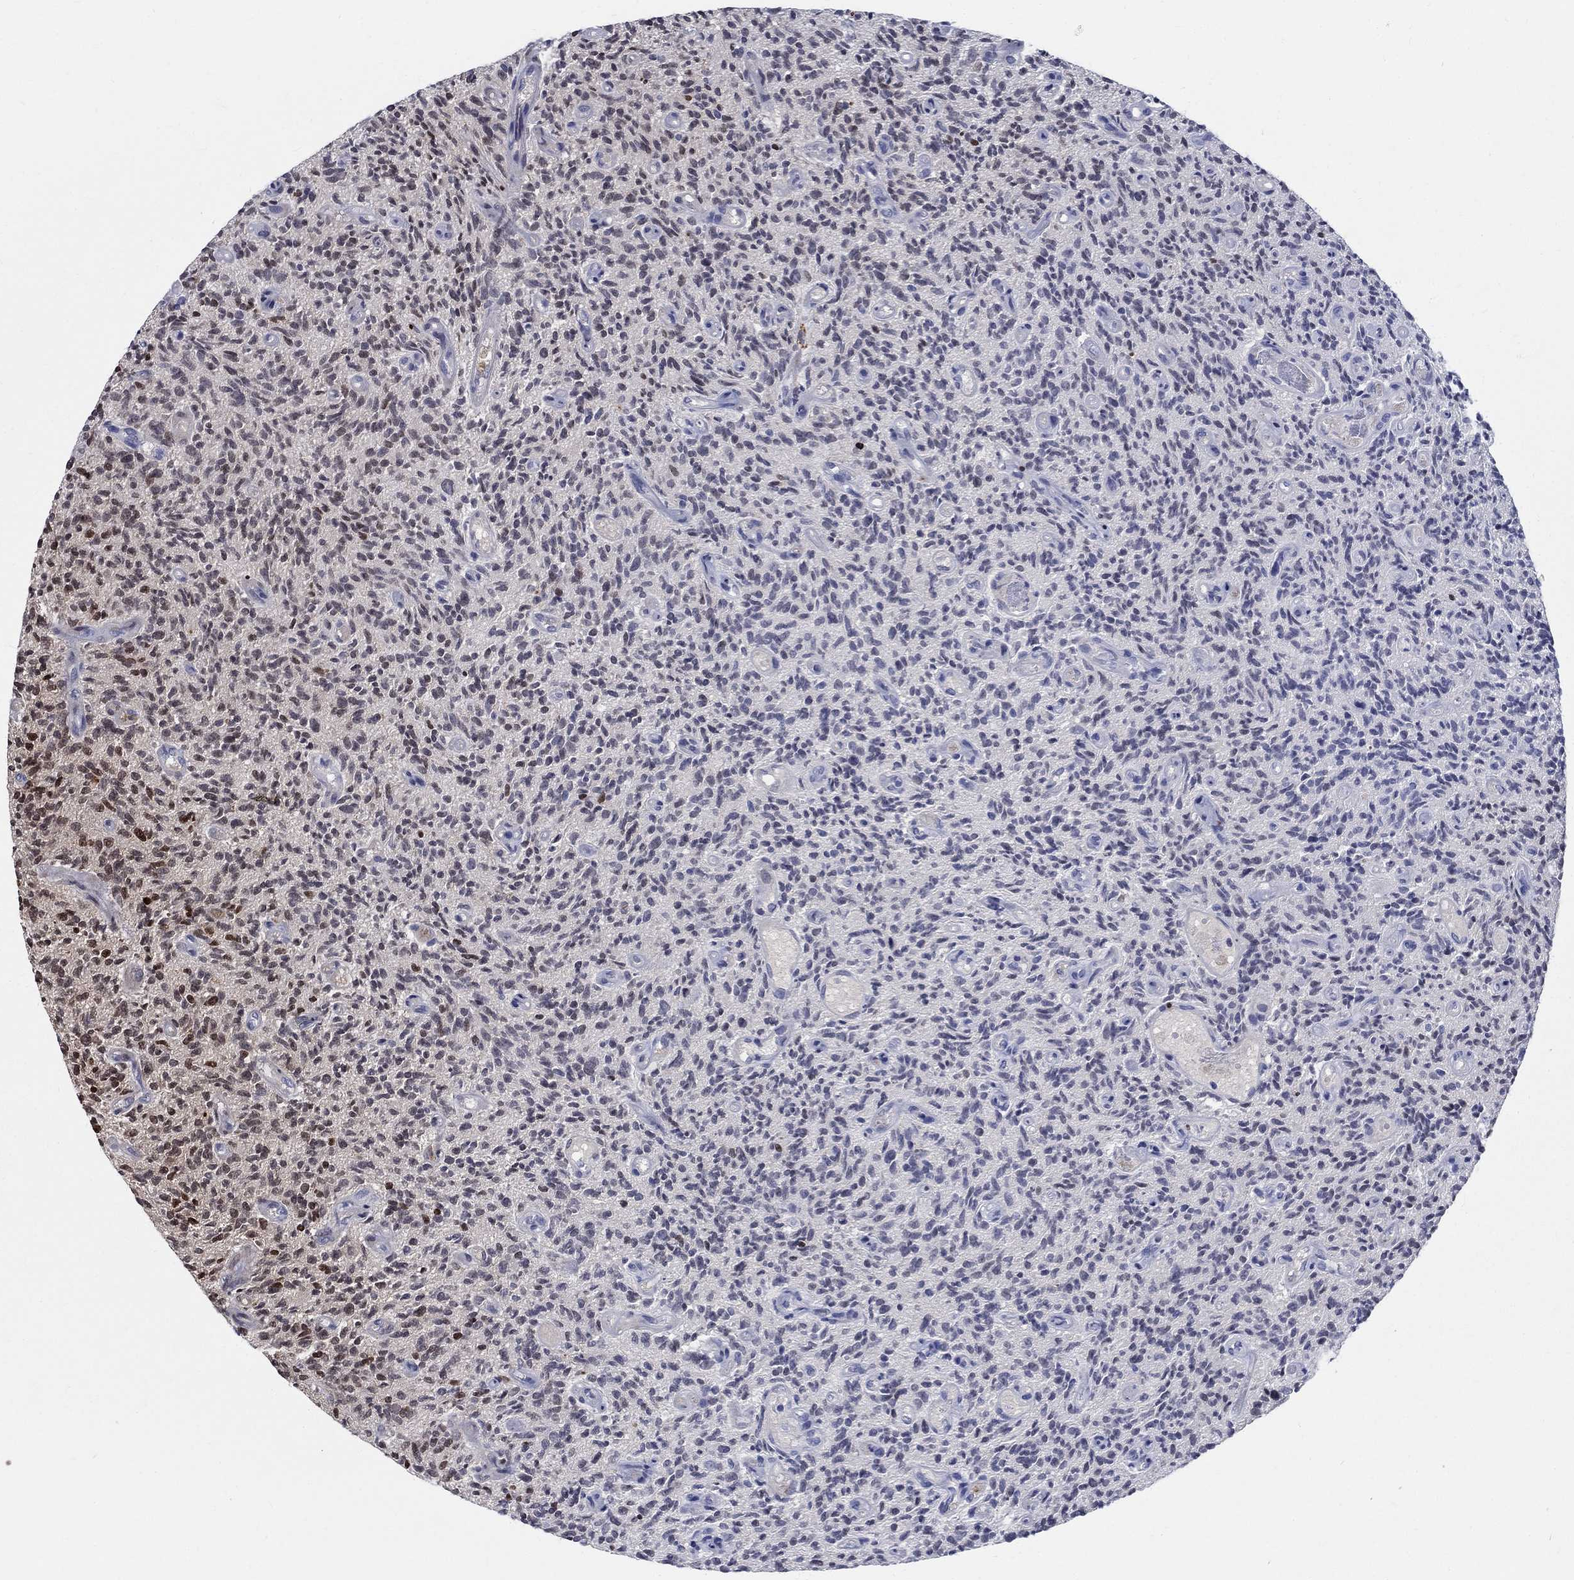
{"staining": {"intensity": "strong", "quantity": "25%-75%", "location": "nuclear"}, "tissue": "glioma", "cell_type": "Tumor cells", "image_type": "cancer", "snomed": [{"axis": "morphology", "description": "Glioma, malignant, High grade"}, {"axis": "topography", "description": "Brain"}], "caption": "Immunohistochemistry (IHC) (DAB (3,3'-diaminobenzidine)) staining of glioma reveals strong nuclear protein expression in about 25%-75% of tumor cells.", "gene": "SOX2", "patient": {"sex": "male", "age": 64}}